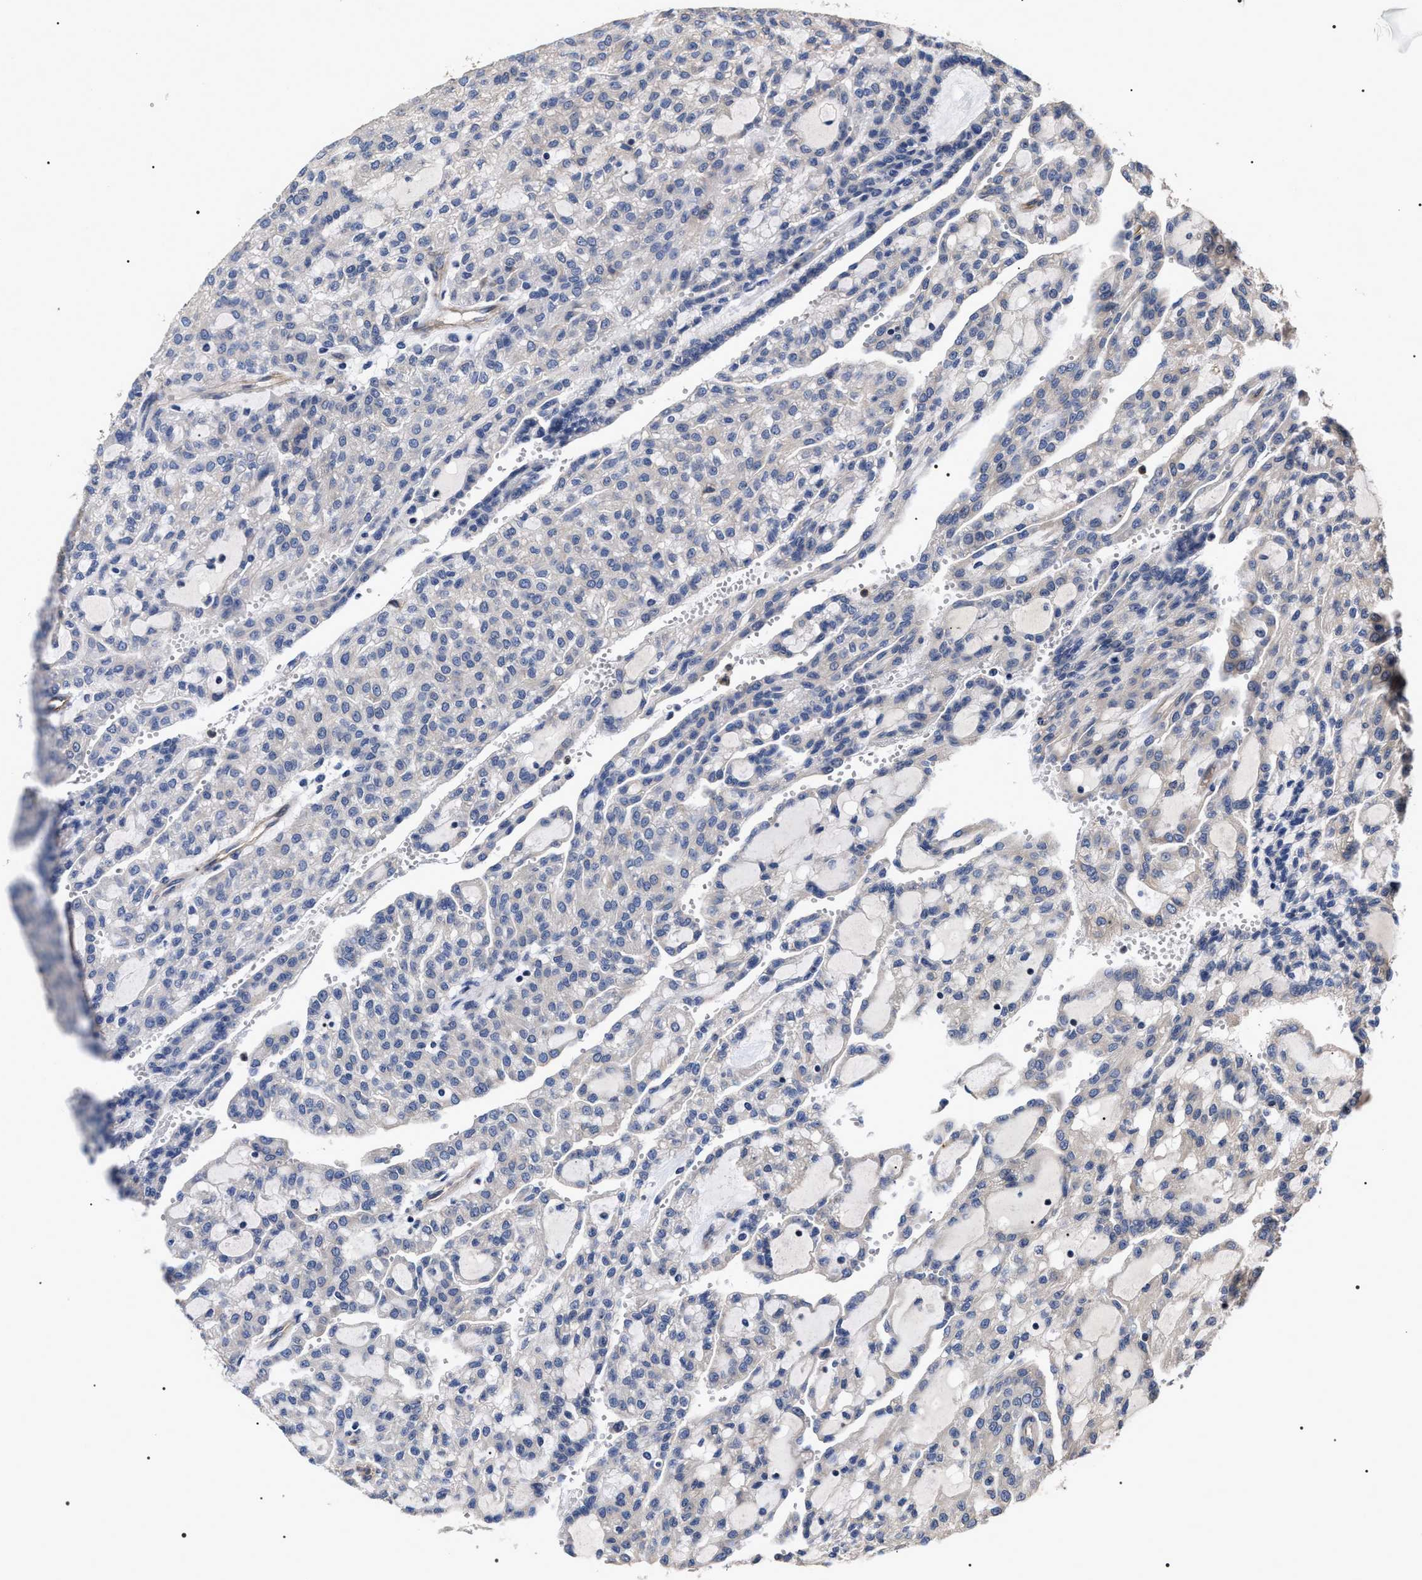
{"staining": {"intensity": "negative", "quantity": "none", "location": "none"}, "tissue": "renal cancer", "cell_type": "Tumor cells", "image_type": "cancer", "snomed": [{"axis": "morphology", "description": "Adenocarcinoma, NOS"}, {"axis": "topography", "description": "Kidney"}], "caption": "The immunohistochemistry image has no significant staining in tumor cells of renal cancer tissue.", "gene": "TSPAN33", "patient": {"sex": "male", "age": 63}}